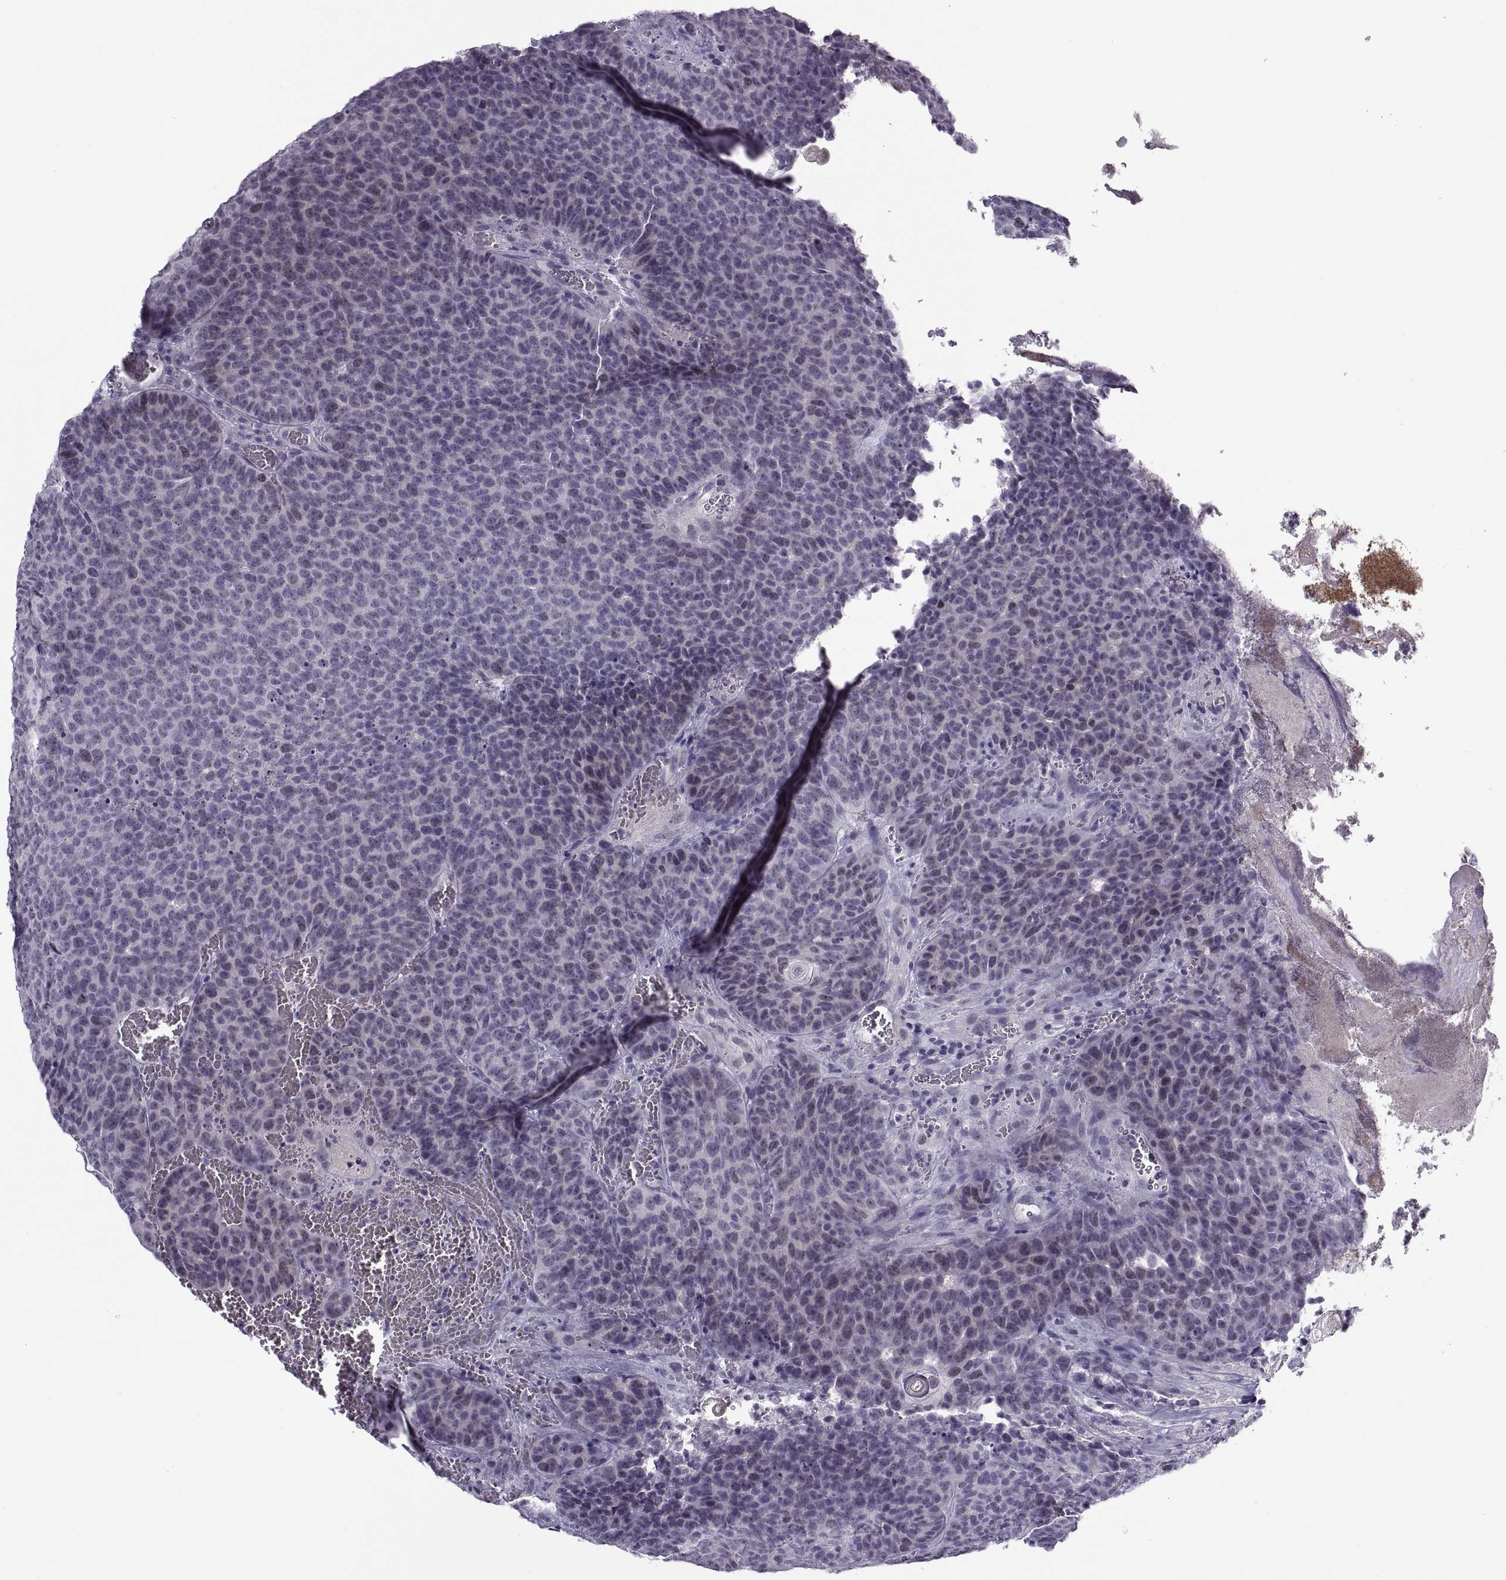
{"staining": {"intensity": "negative", "quantity": "none", "location": "none"}, "tissue": "urothelial cancer", "cell_type": "Tumor cells", "image_type": "cancer", "snomed": [{"axis": "morphology", "description": "Urothelial carcinoma, Low grade"}, {"axis": "topography", "description": "Urinary bladder"}], "caption": "Immunohistochemistry of urothelial cancer reveals no staining in tumor cells. (DAB IHC, high magnification).", "gene": "MAGEB1", "patient": {"sex": "female", "age": 62}}